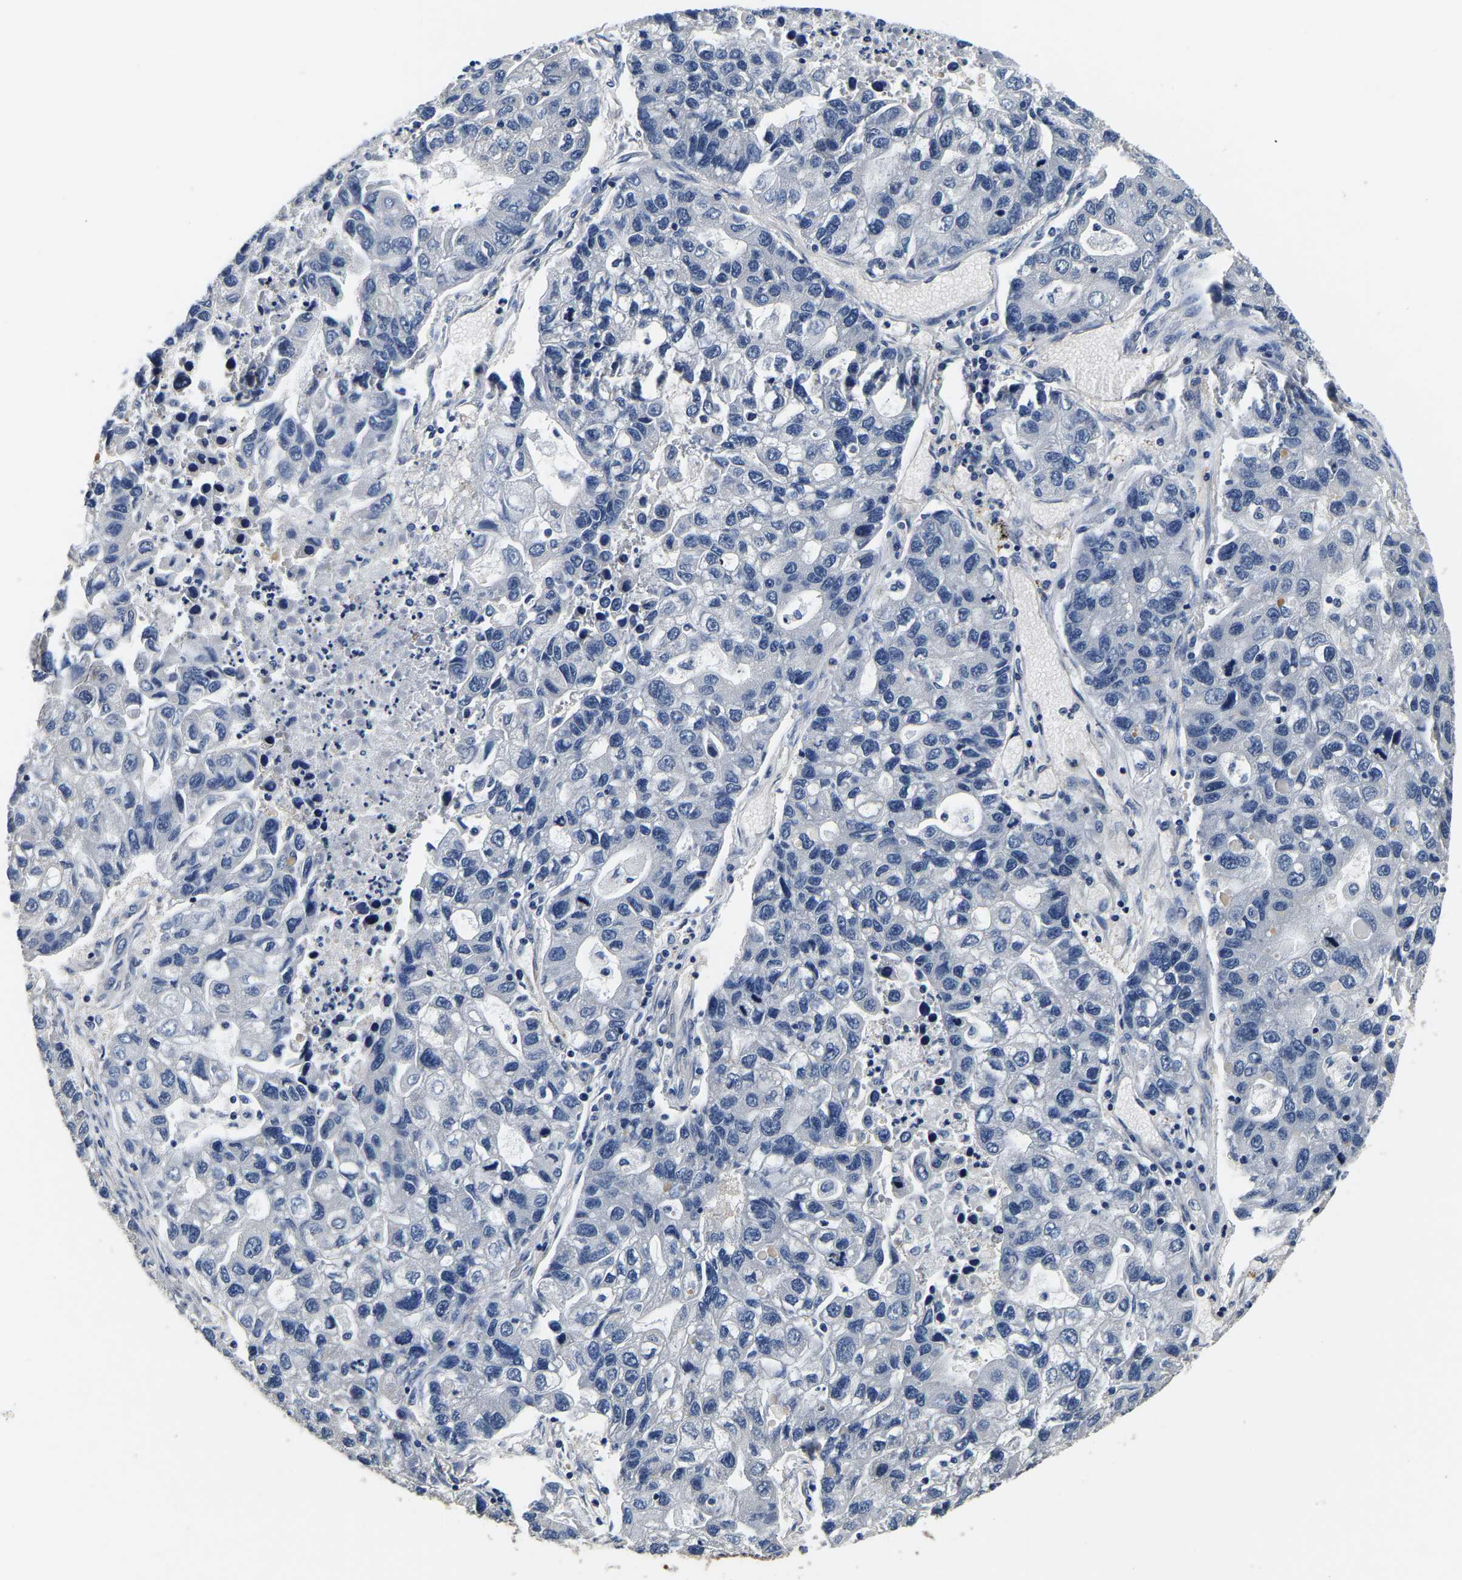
{"staining": {"intensity": "negative", "quantity": "none", "location": "none"}, "tissue": "lung cancer", "cell_type": "Tumor cells", "image_type": "cancer", "snomed": [{"axis": "morphology", "description": "Adenocarcinoma, NOS"}, {"axis": "topography", "description": "Lung"}], "caption": "Immunohistochemistry (IHC) micrograph of neoplastic tissue: human lung cancer stained with DAB (3,3'-diaminobenzidine) shows no significant protein staining in tumor cells.", "gene": "SH3GLB1", "patient": {"sex": "female", "age": 51}}